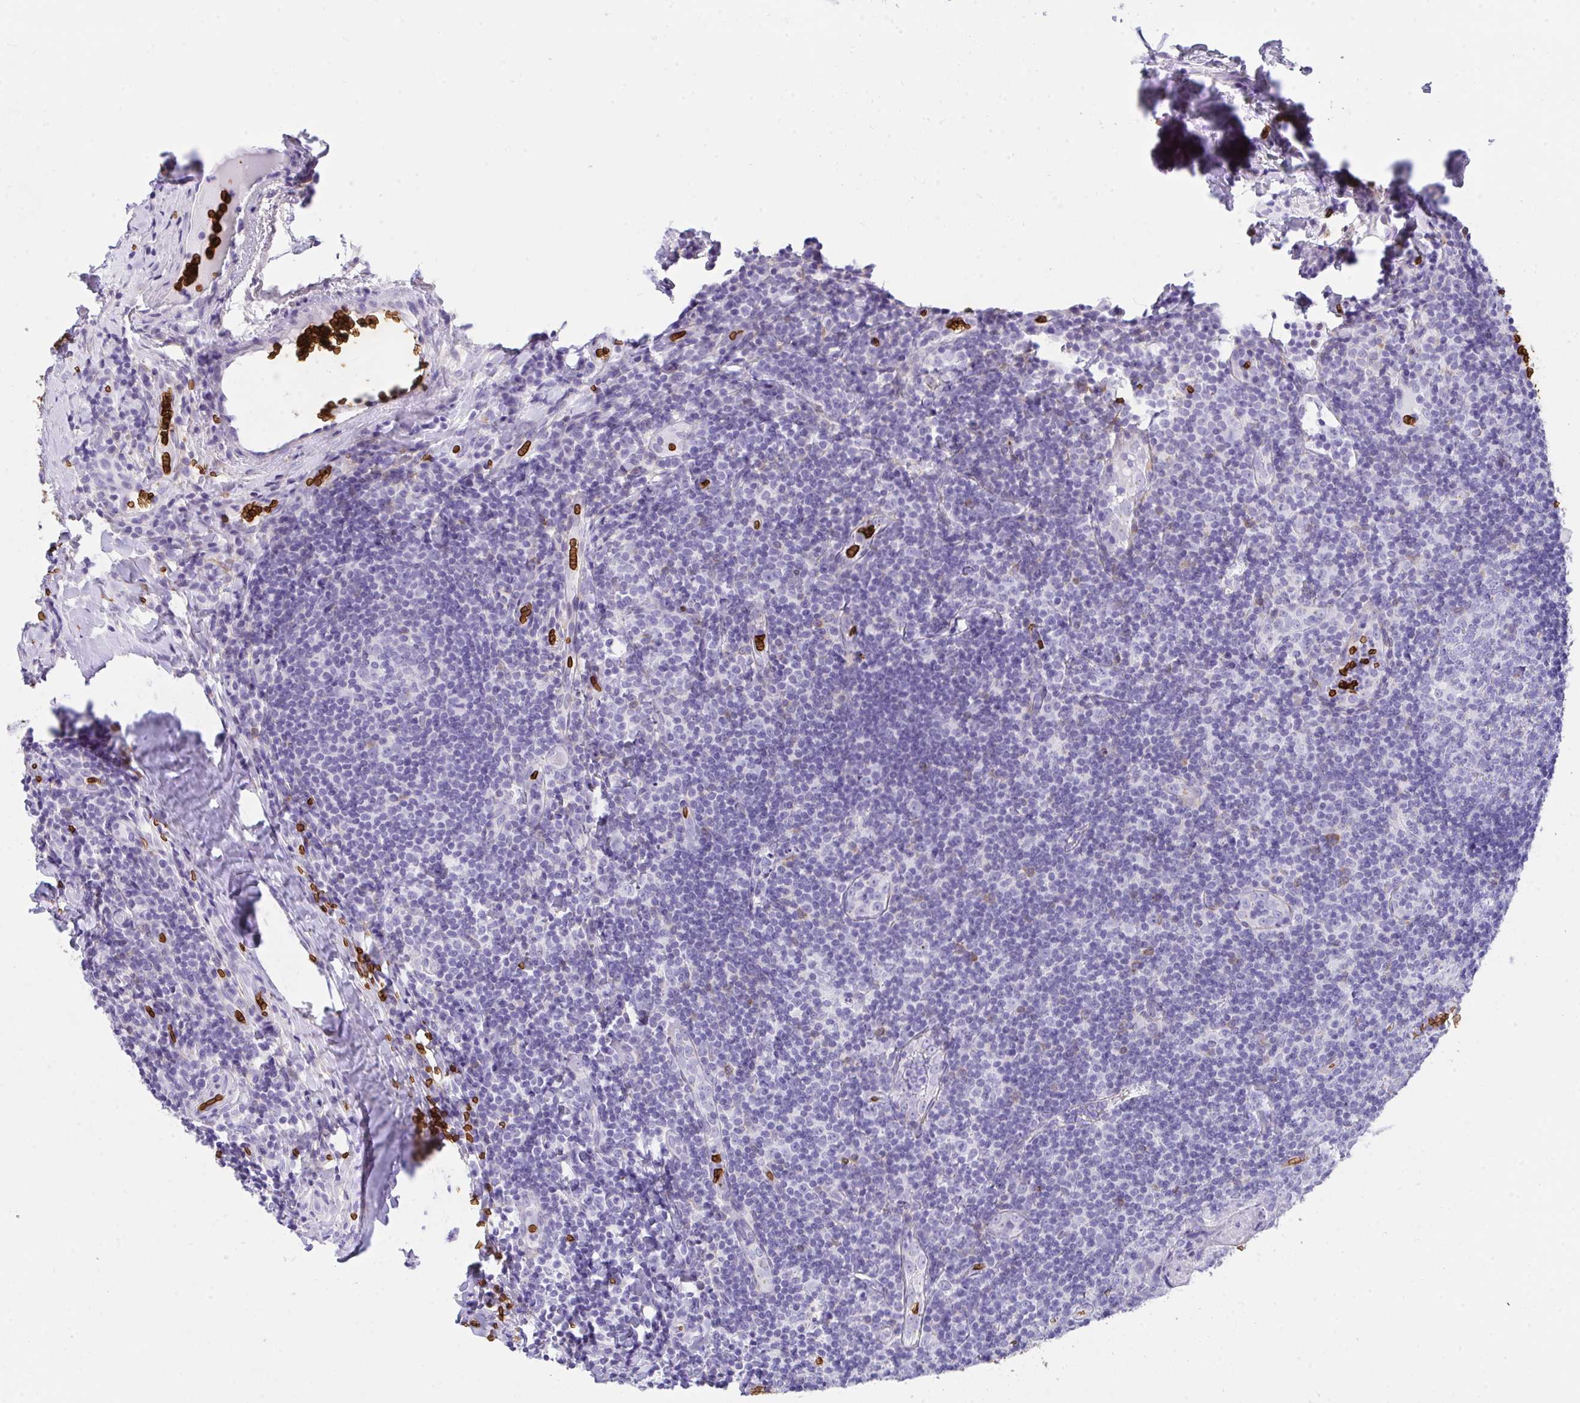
{"staining": {"intensity": "negative", "quantity": "none", "location": "none"}, "tissue": "tonsil", "cell_type": "Germinal center cells", "image_type": "normal", "snomed": [{"axis": "morphology", "description": "Normal tissue, NOS"}, {"axis": "morphology", "description": "Inflammation, NOS"}, {"axis": "topography", "description": "Tonsil"}], "caption": "A high-resolution histopathology image shows immunohistochemistry staining of benign tonsil, which demonstrates no significant positivity in germinal center cells.", "gene": "ANK1", "patient": {"sex": "female", "age": 31}}